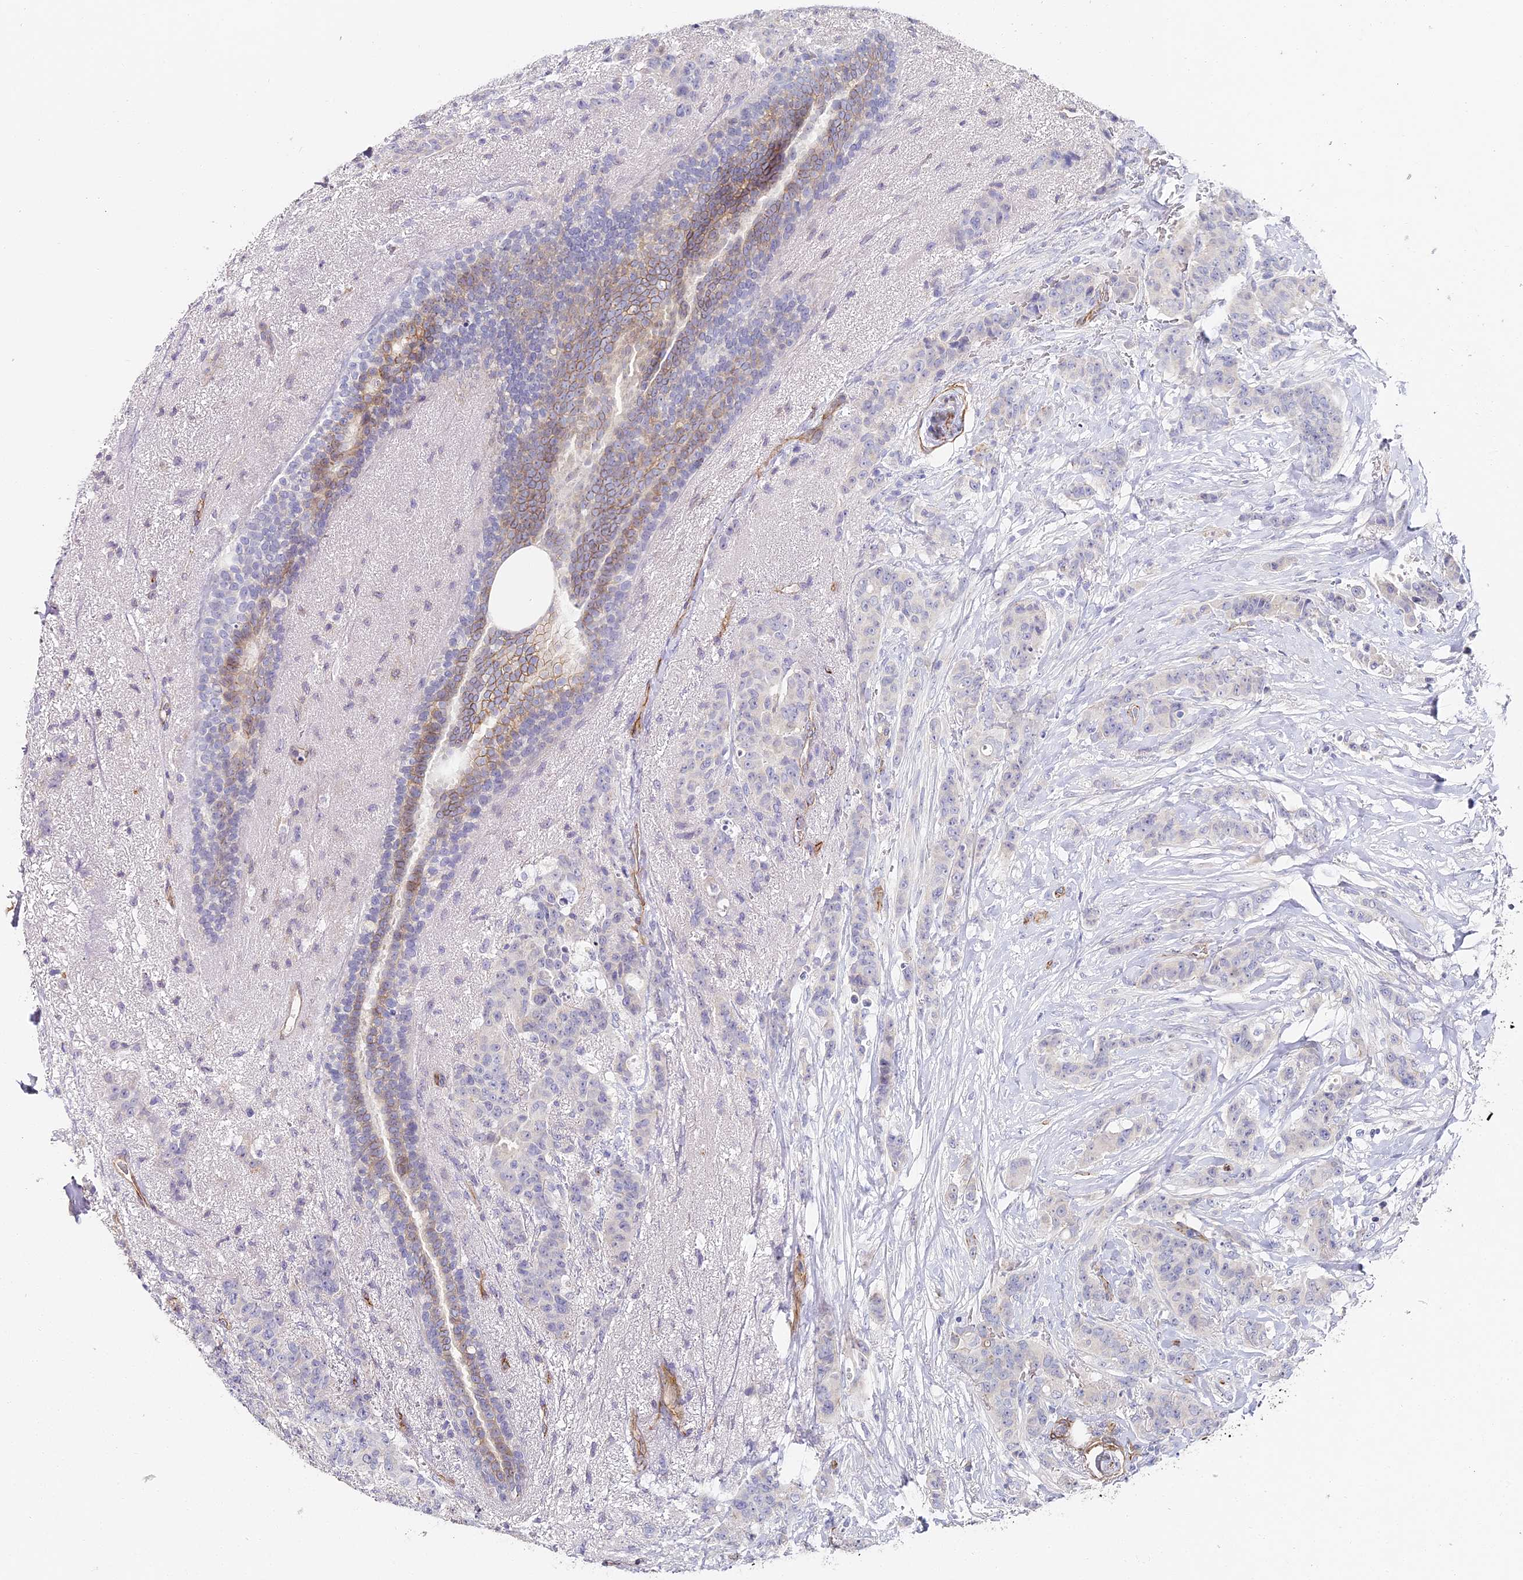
{"staining": {"intensity": "negative", "quantity": "none", "location": "none"}, "tissue": "breast cancer", "cell_type": "Tumor cells", "image_type": "cancer", "snomed": [{"axis": "morphology", "description": "Duct carcinoma"}, {"axis": "topography", "description": "Breast"}], "caption": "This is an immunohistochemistry (IHC) image of human invasive ductal carcinoma (breast). There is no staining in tumor cells.", "gene": "CCDC30", "patient": {"sex": "female", "age": 40}}